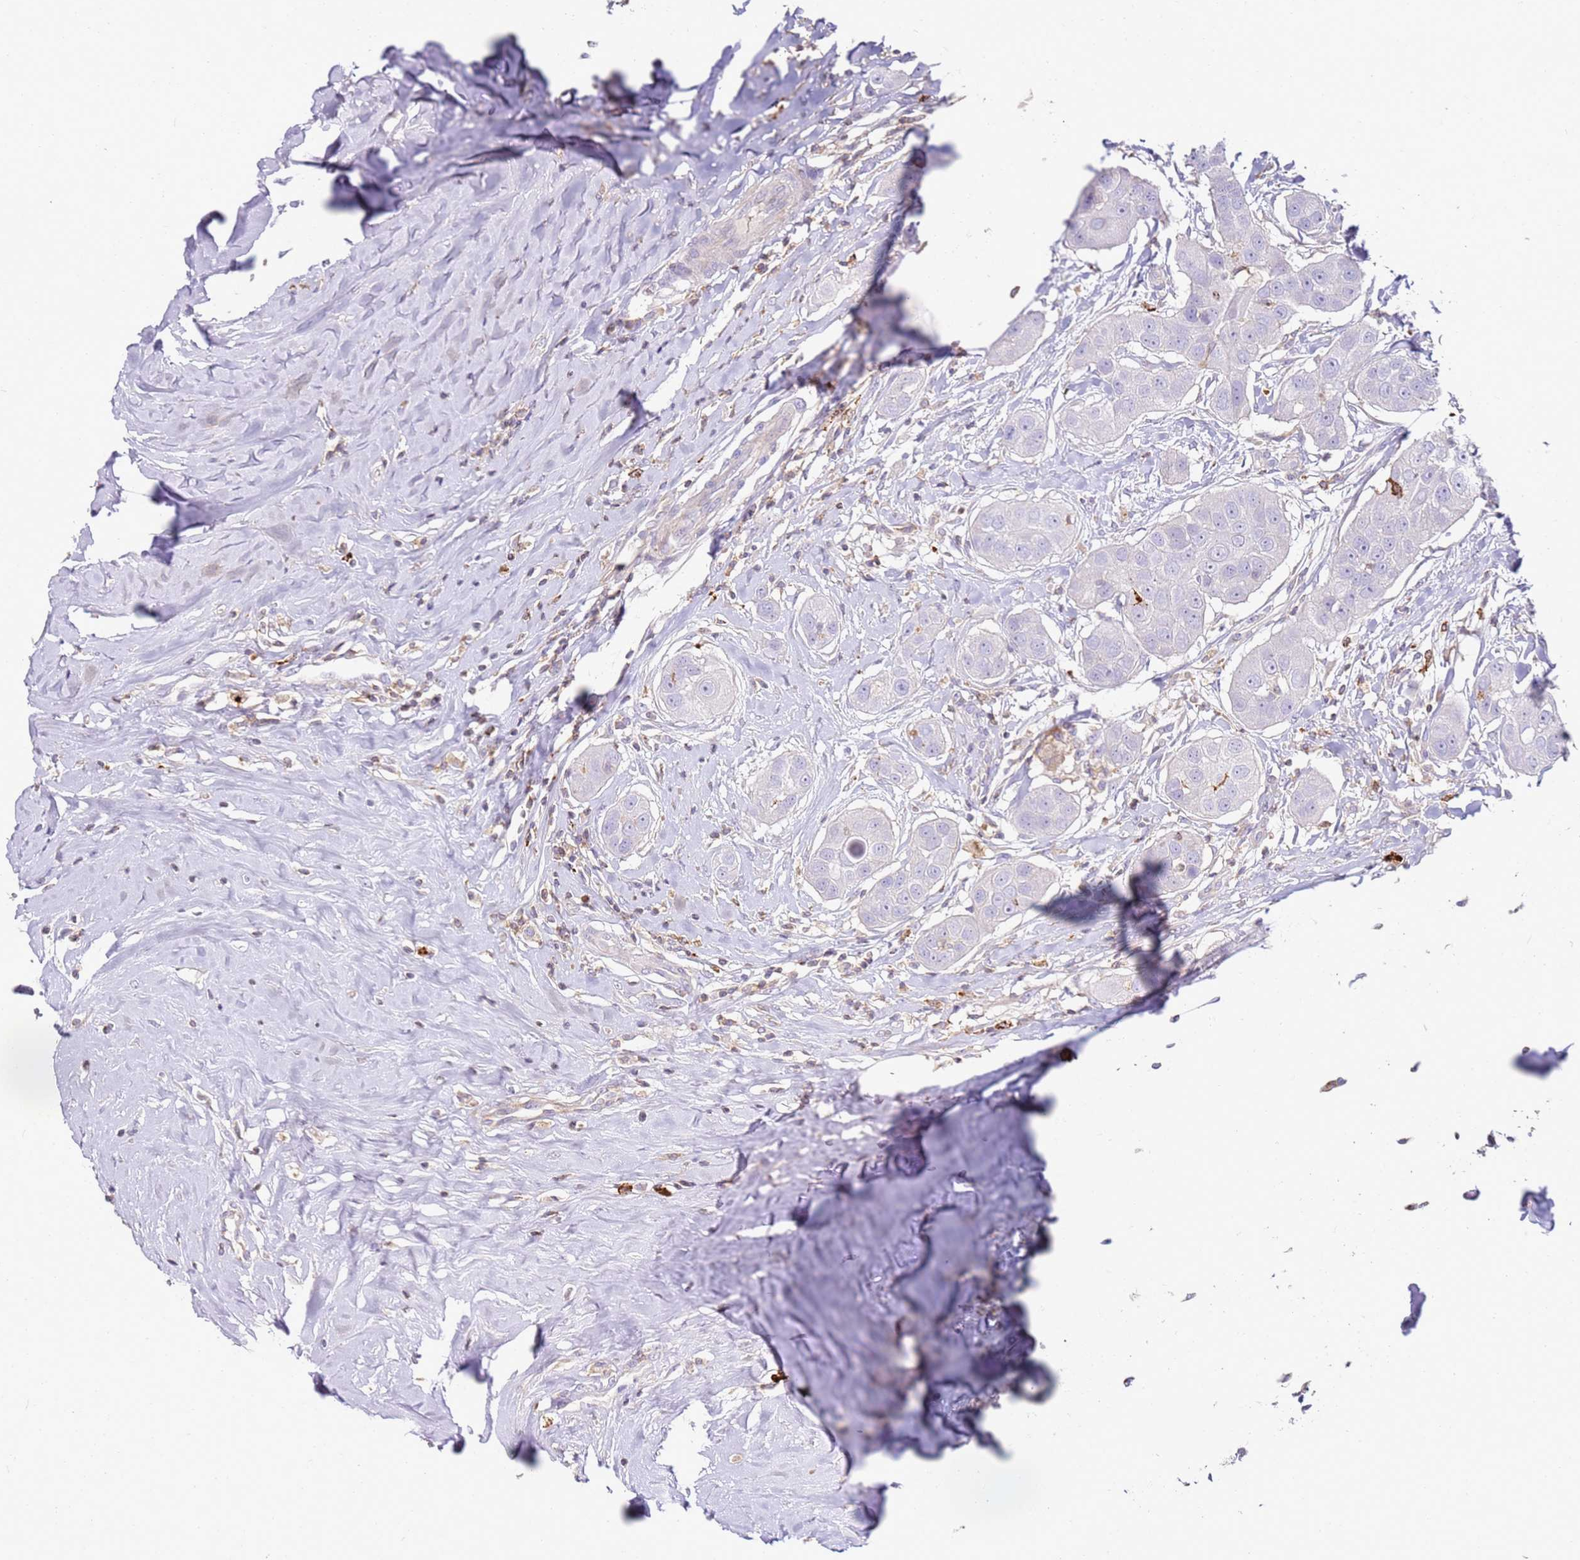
{"staining": {"intensity": "negative", "quantity": "none", "location": "none"}, "tissue": "head and neck cancer", "cell_type": "Tumor cells", "image_type": "cancer", "snomed": [{"axis": "morphology", "description": "Normal tissue, NOS"}, {"axis": "morphology", "description": "Squamous cell carcinoma, NOS"}, {"axis": "topography", "description": "Skeletal muscle"}, {"axis": "topography", "description": "Head-Neck"}], "caption": "IHC of human squamous cell carcinoma (head and neck) shows no expression in tumor cells. (Brightfield microscopy of DAB (3,3'-diaminobenzidine) immunohistochemistry at high magnification).", "gene": "FPR1", "patient": {"sex": "male", "age": 51}}